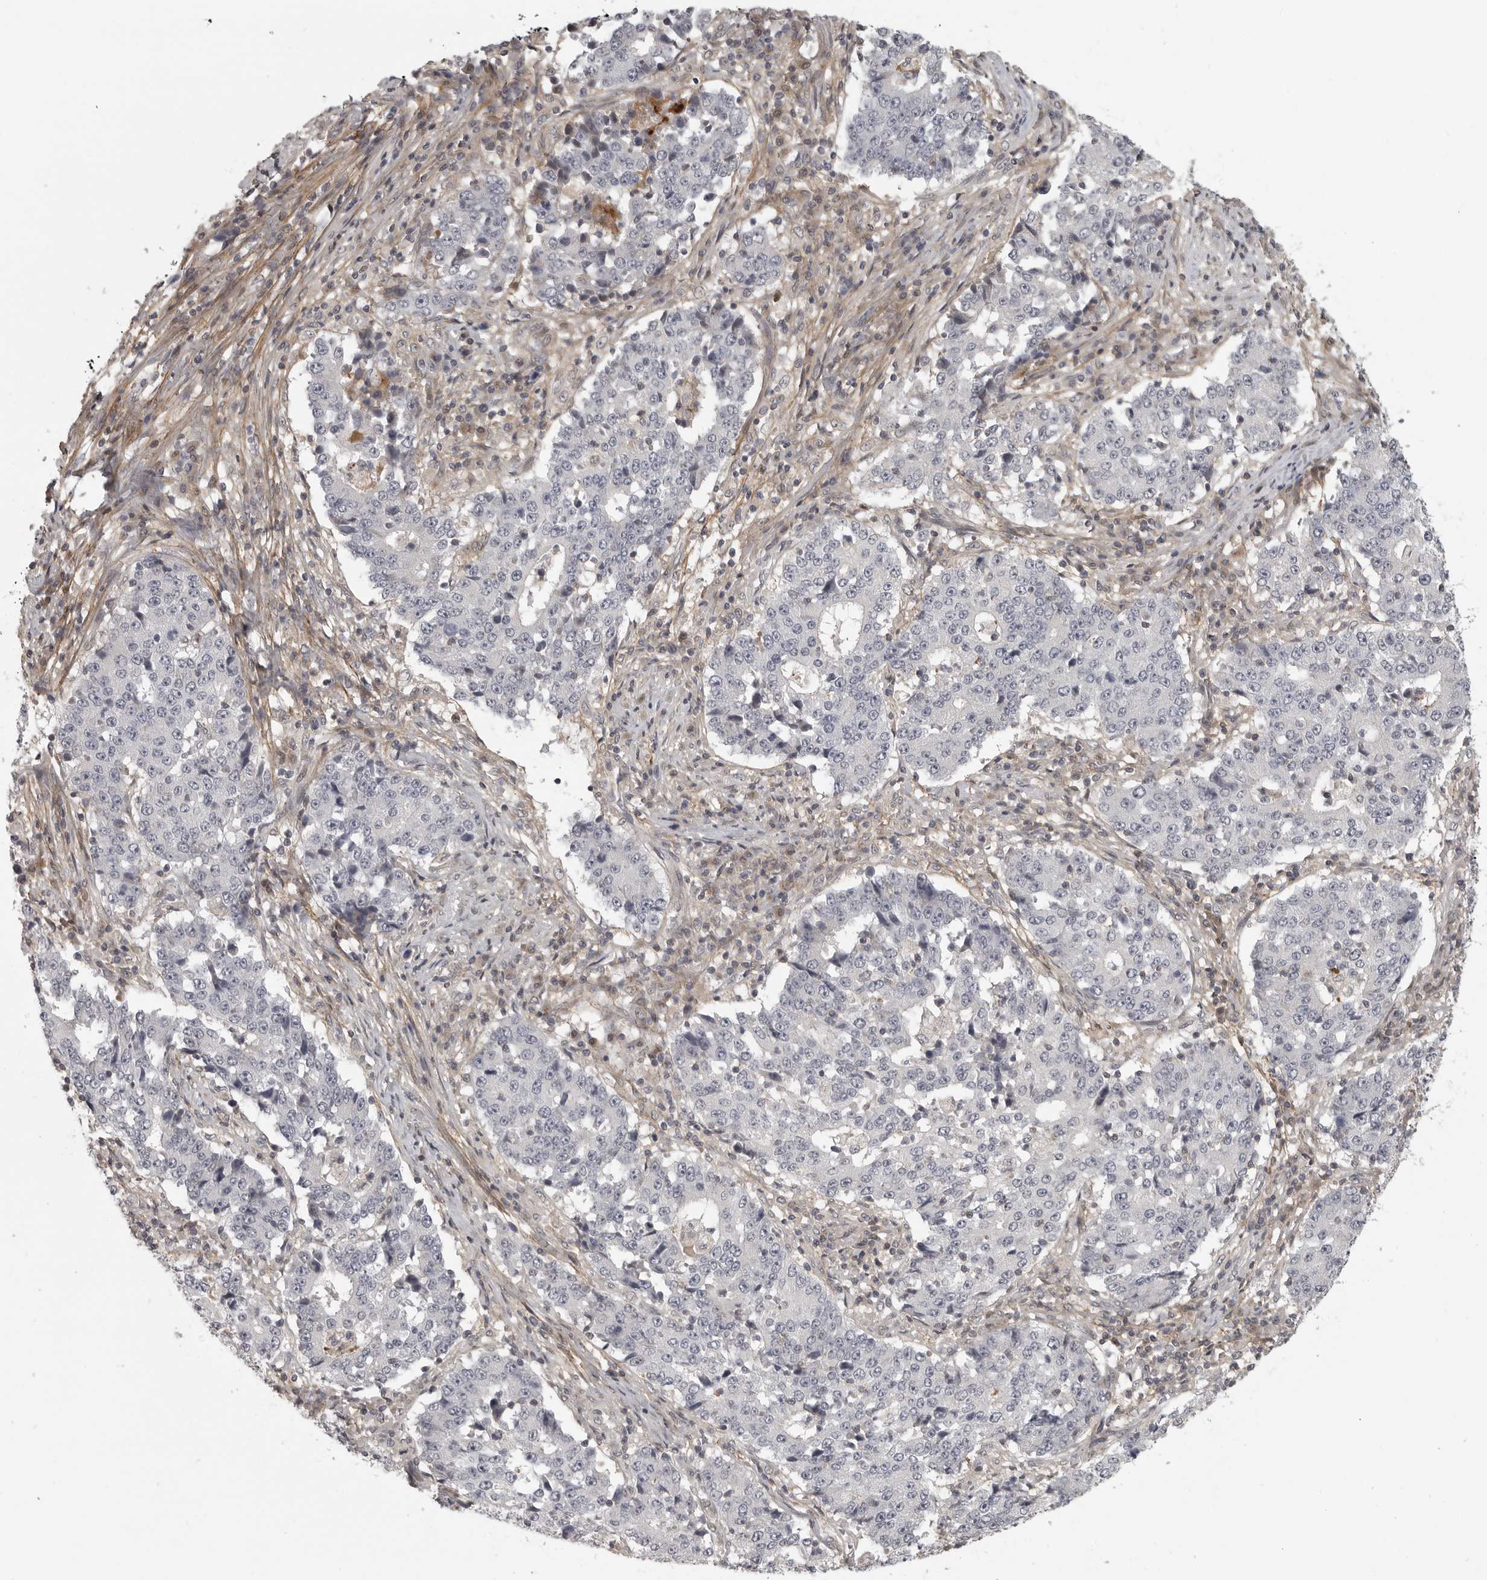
{"staining": {"intensity": "negative", "quantity": "none", "location": "none"}, "tissue": "stomach cancer", "cell_type": "Tumor cells", "image_type": "cancer", "snomed": [{"axis": "morphology", "description": "Adenocarcinoma, NOS"}, {"axis": "topography", "description": "Stomach"}], "caption": "This histopathology image is of stomach cancer (adenocarcinoma) stained with immunohistochemistry (IHC) to label a protein in brown with the nuclei are counter-stained blue. There is no staining in tumor cells.", "gene": "UROD", "patient": {"sex": "male", "age": 59}}